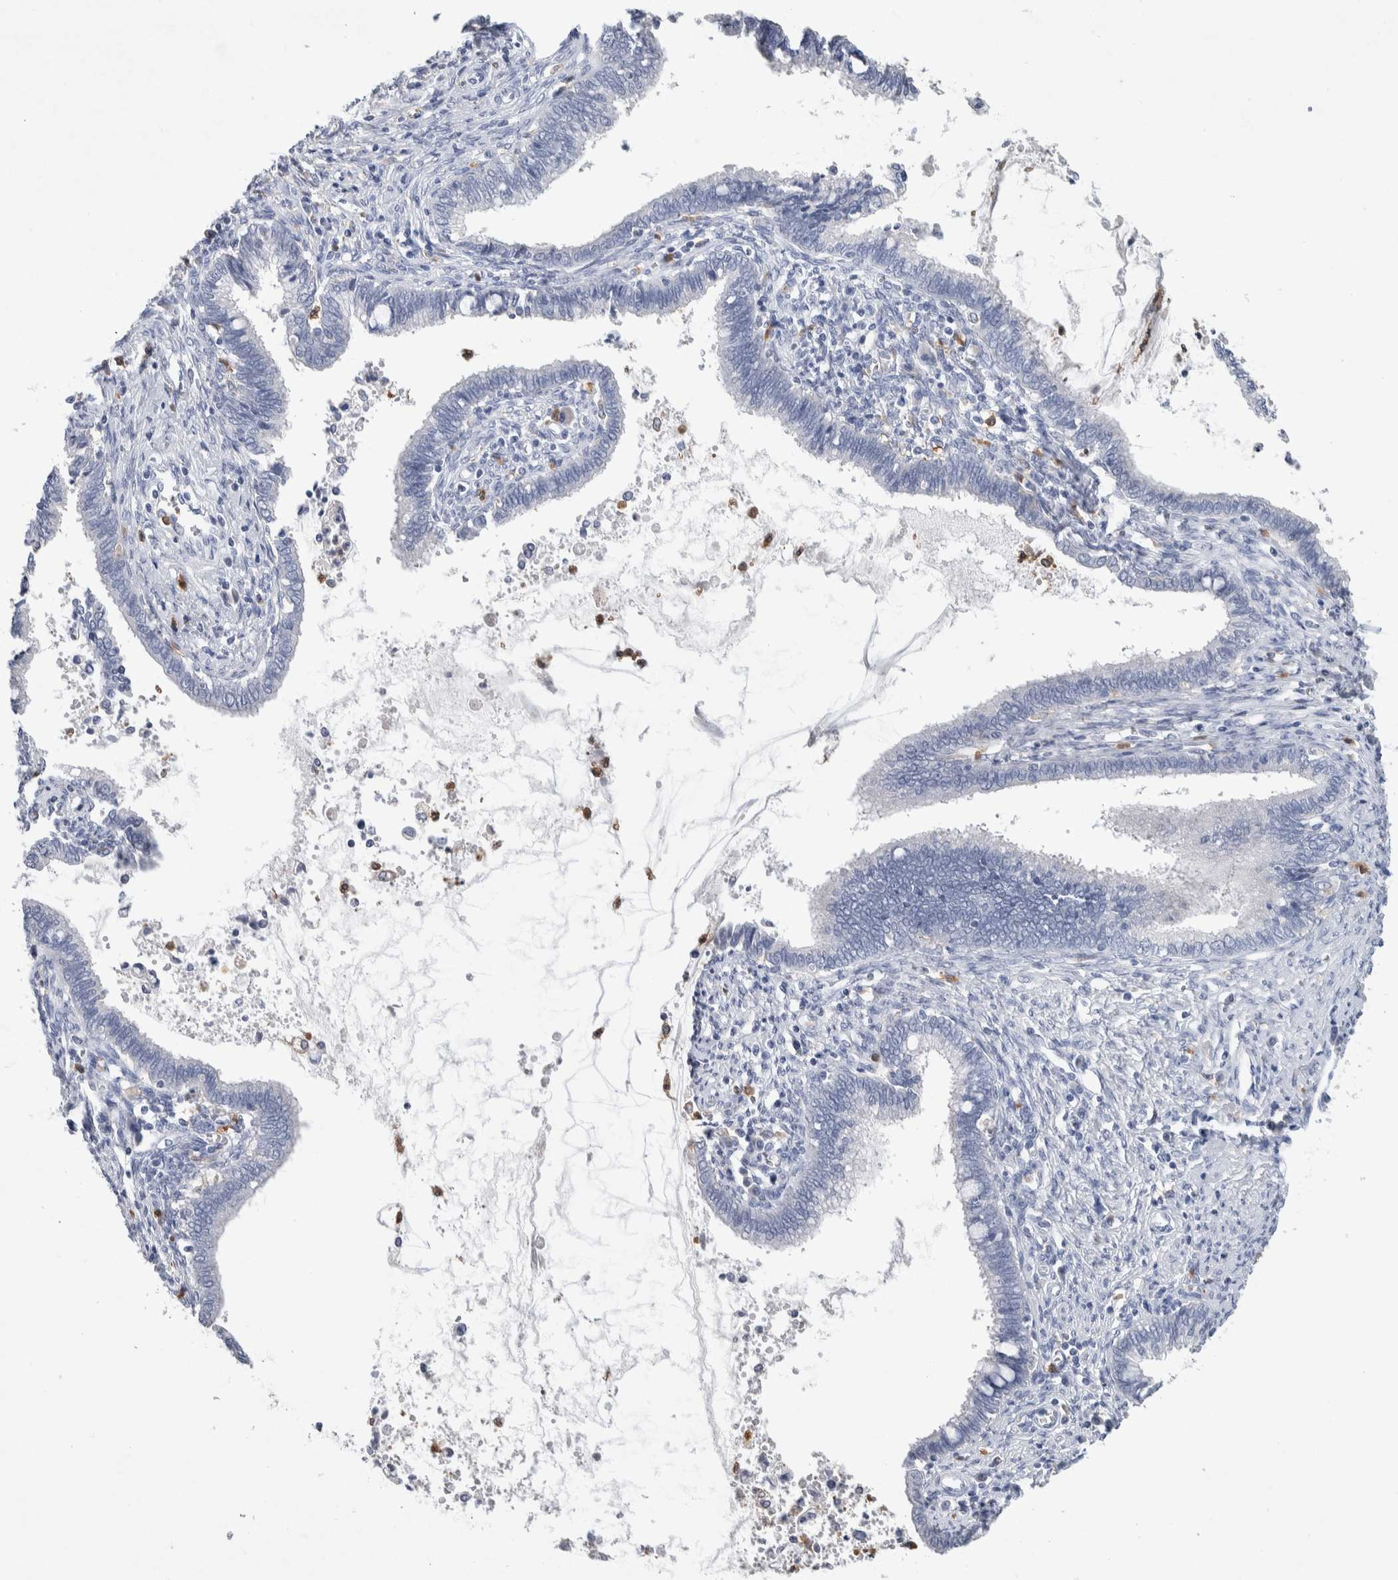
{"staining": {"intensity": "negative", "quantity": "none", "location": "none"}, "tissue": "cervical cancer", "cell_type": "Tumor cells", "image_type": "cancer", "snomed": [{"axis": "morphology", "description": "Adenocarcinoma, NOS"}, {"axis": "topography", "description": "Cervix"}], "caption": "The immunohistochemistry (IHC) photomicrograph has no significant staining in tumor cells of cervical adenocarcinoma tissue. The staining was performed using DAB (3,3'-diaminobenzidine) to visualize the protein expression in brown, while the nuclei were stained in blue with hematoxylin (Magnification: 20x).", "gene": "NCF2", "patient": {"sex": "female", "age": 44}}